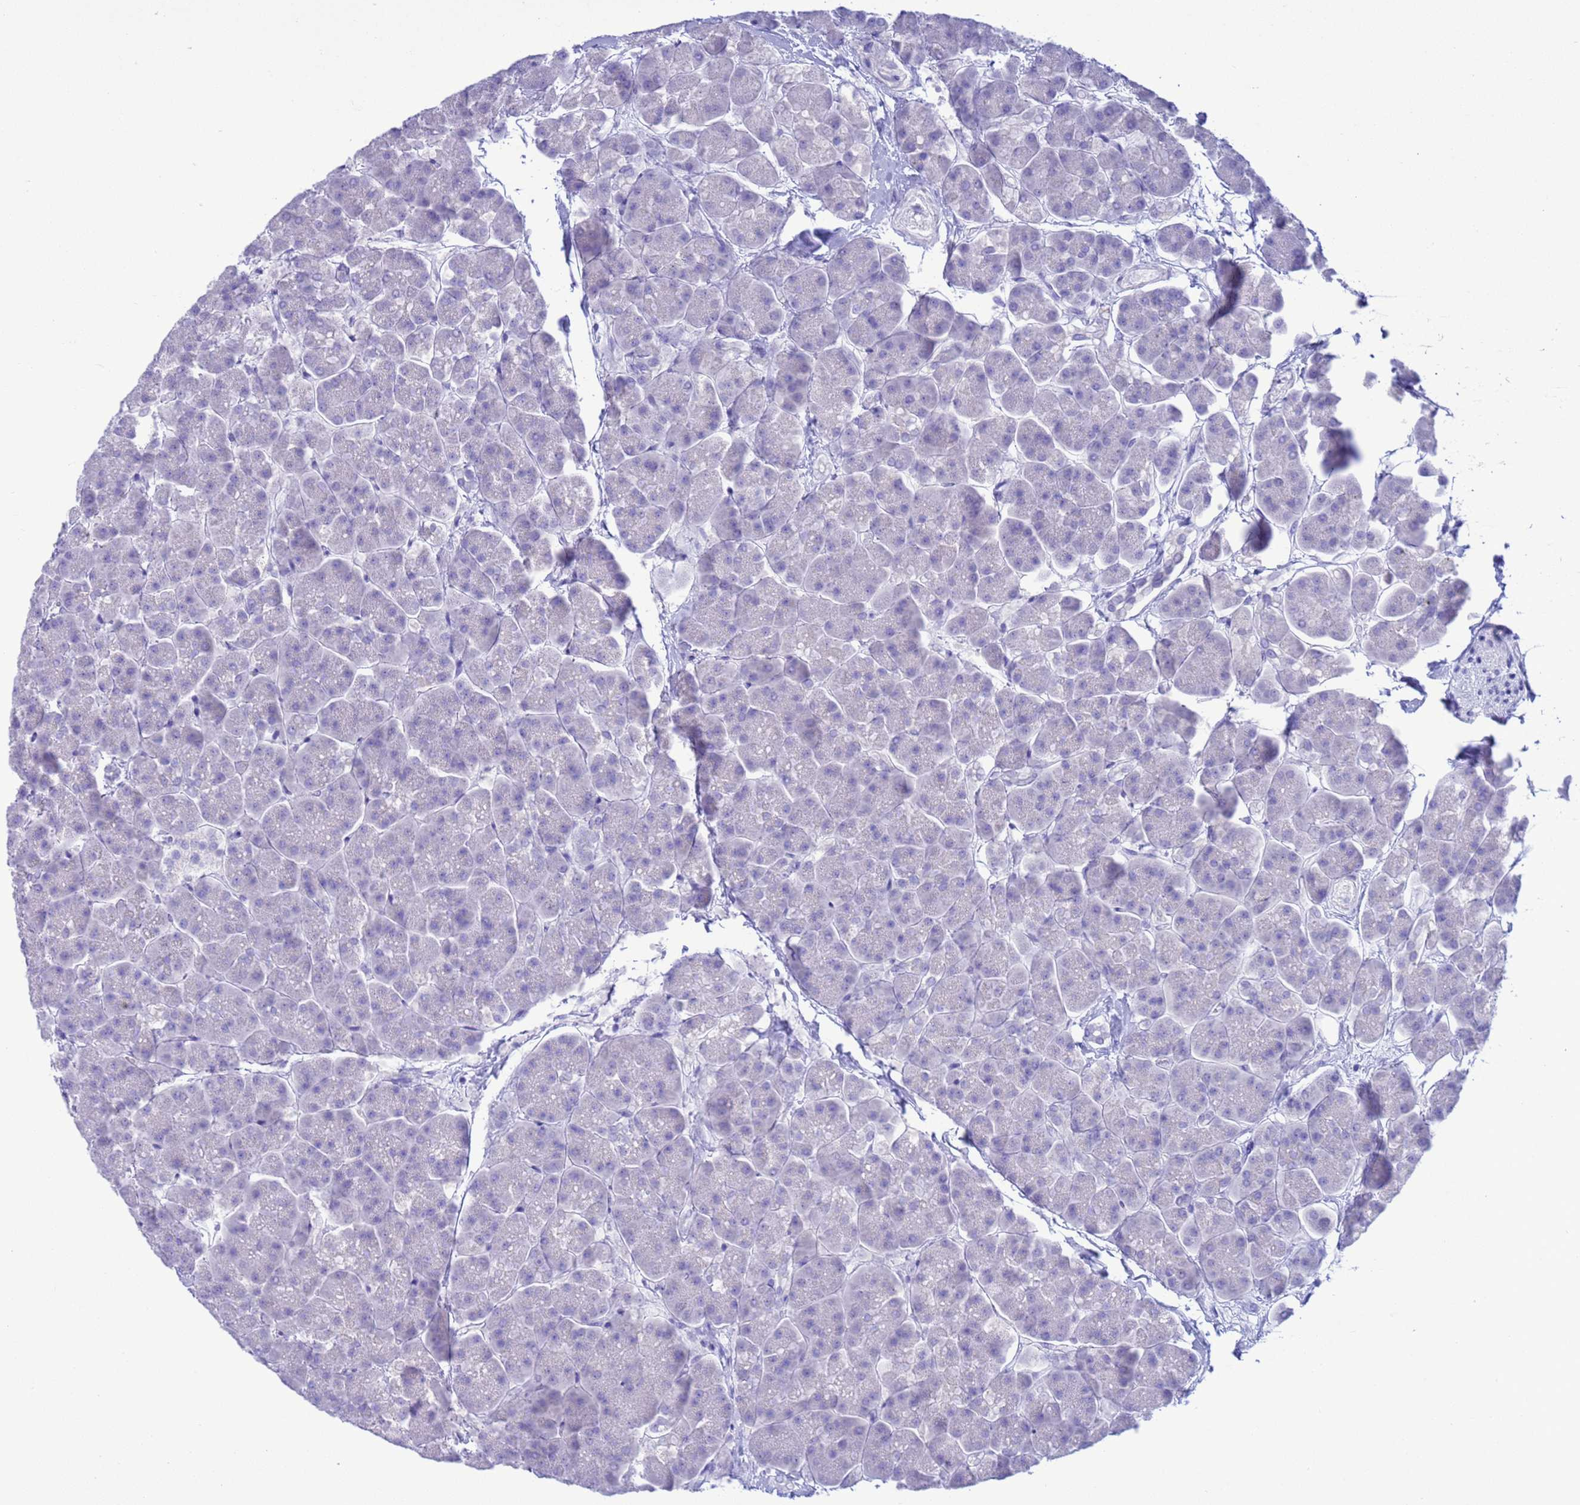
{"staining": {"intensity": "negative", "quantity": "none", "location": "none"}, "tissue": "pancreas", "cell_type": "Exocrine glandular cells", "image_type": "normal", "snomed": [{"axis": "morphology", "description": "Normal tissue, NOS"}, {"axis": "topography", "description": "Pancreas"}, {"axis": "topography", "description": "Peripheral nerve tissue"}], "caption": "High power microscopy image of an IHC photomicrograph of unremarkable pancreas, revealing no significant expression in exocrine glandular cells. The staining is performed using DAB brown chromogen with nuclei counter-stained in using hematoxylin.", "gene": "GSTM1", "patient": {"sex": "male", "age": 54}}